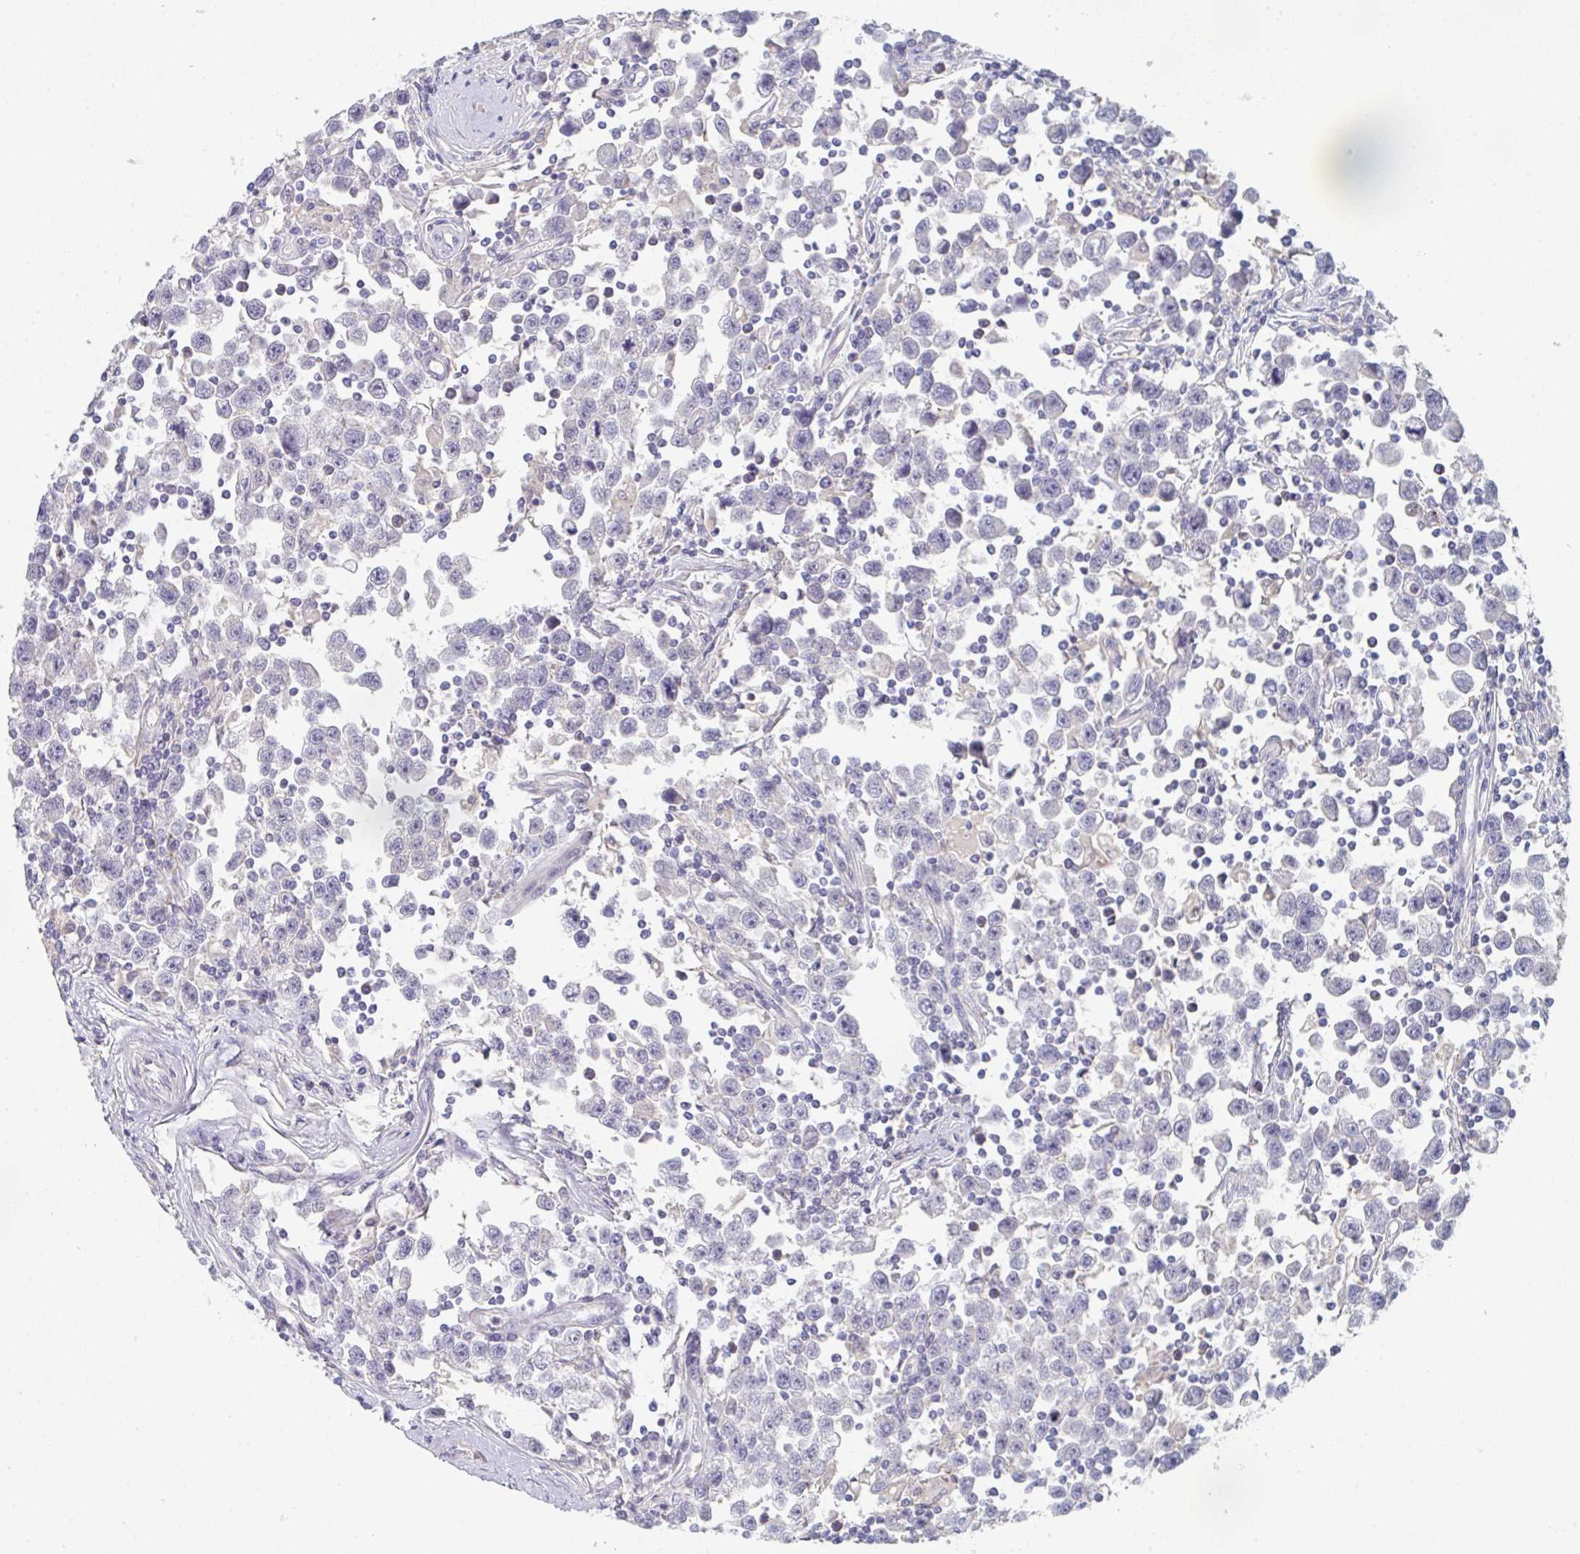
{"staining": {"intensity": "negative", "quantity": "none", "location": "none"}, "tissue": "testis cancer", "cell_type": "Tumor cells", "image_type": "cancer", "snomed": [{"axis": "morphology", "description": "Seminoma, NOS"}, {"axis": "topography", "description": "Testis"}], "caption": "Histopathology image shows no significant protein positivity in tumor cells of seminoma (testis). (DAB IHC visualized using brightfield microscopy, high magnification).", "gene": "HGFAC", "patient": {"sex": "male", "age": 31}}